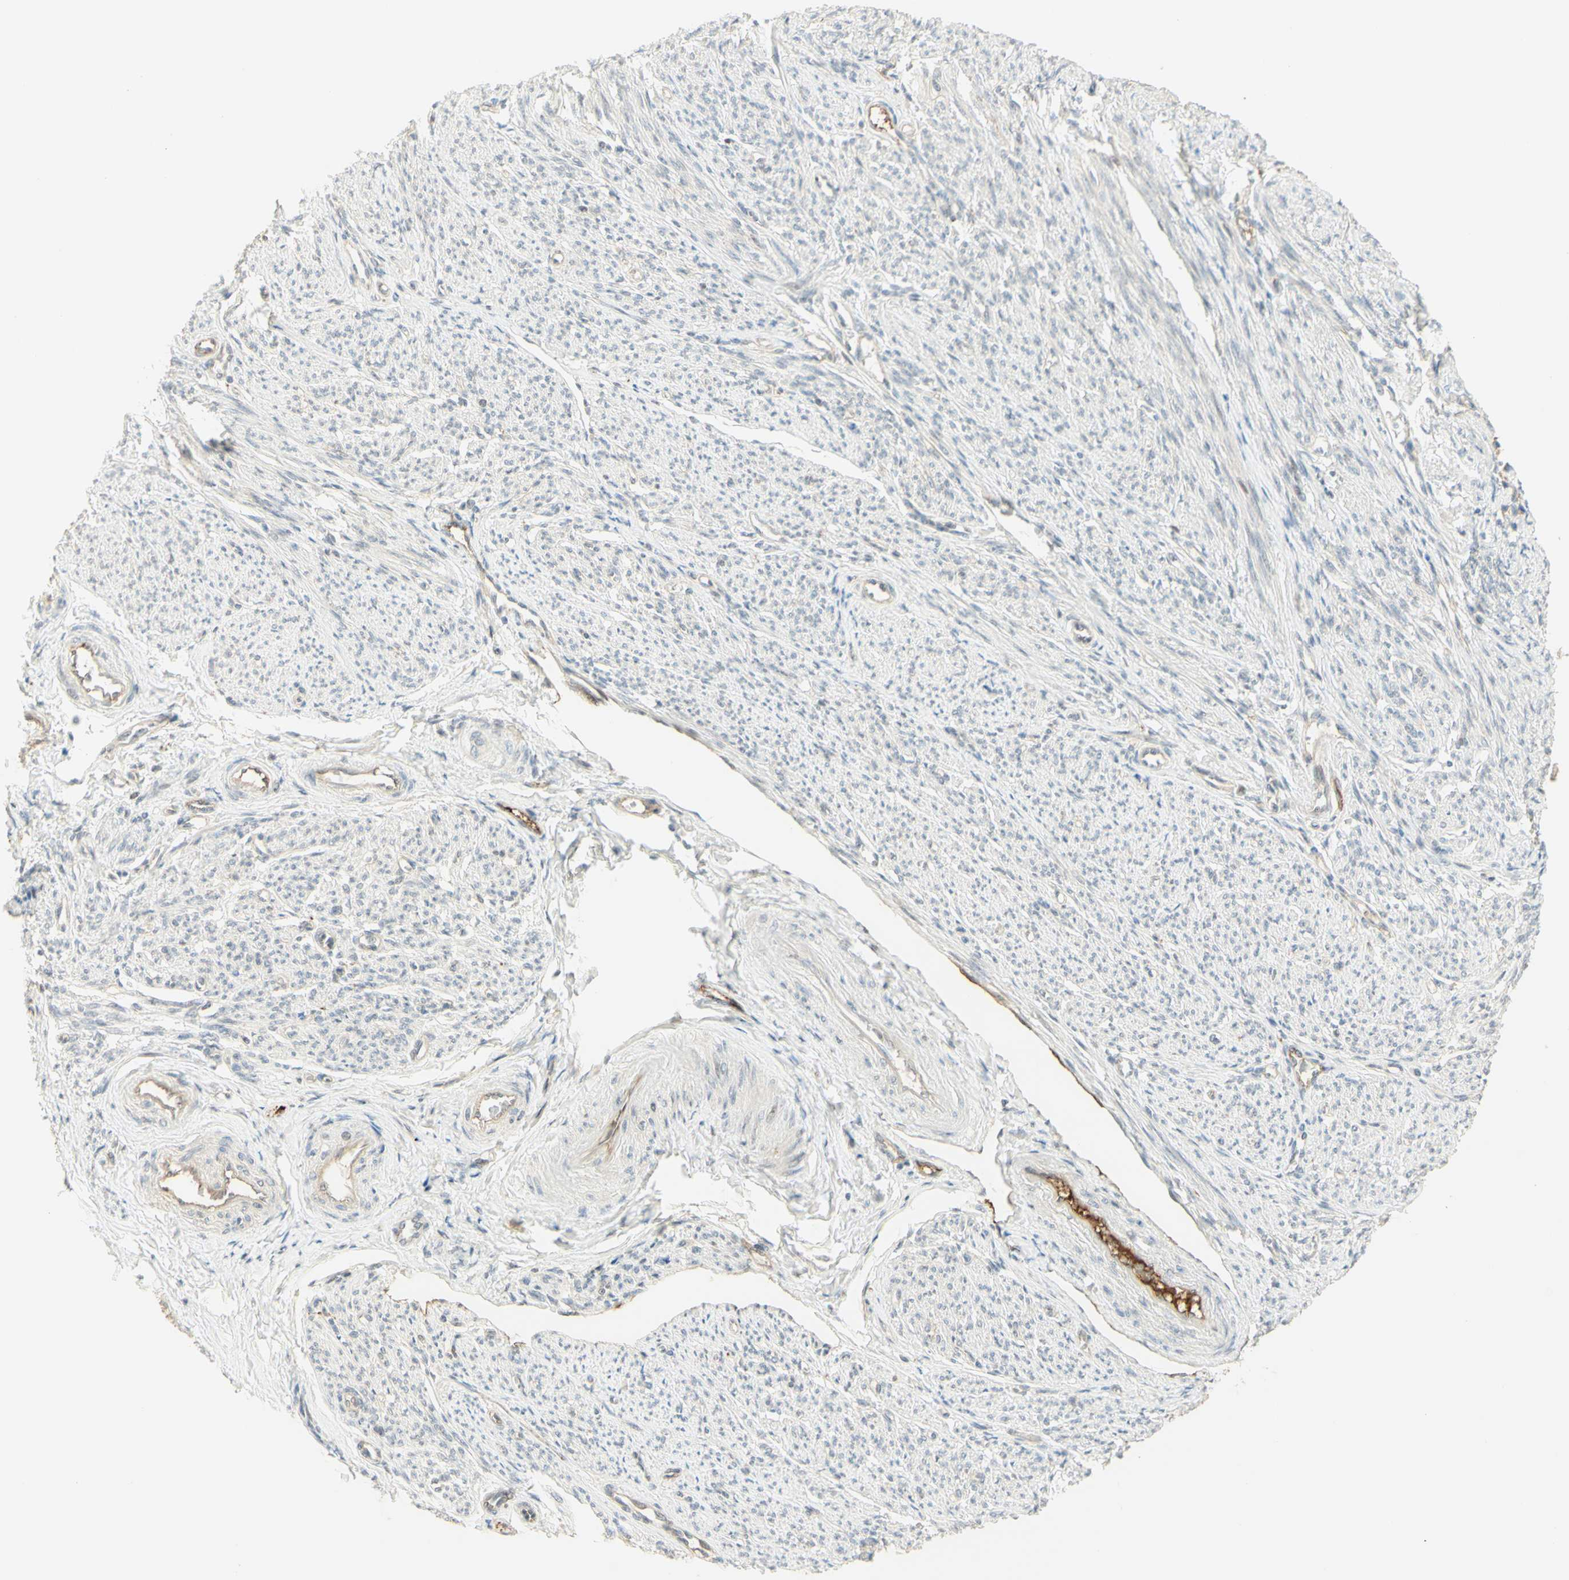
{"staining": {"intensity": "weak", "quantity": "<25%", "location": "nuclear"}, "tissue": "smooth muscle", "cell_type": "Smooth muscle cells", "image_type": "normal", "snomed": [{"axis": "morphology", "description": "Normal tissue, NOS"}, {"axis": "topography", "description": "Smooth muscle"}], "caption": "Smooth muscle cells show no significant expression in unremarkable smooth muscle.", "gene": "ANGPT2", "patient": {"sex": "female", "age": 65}}